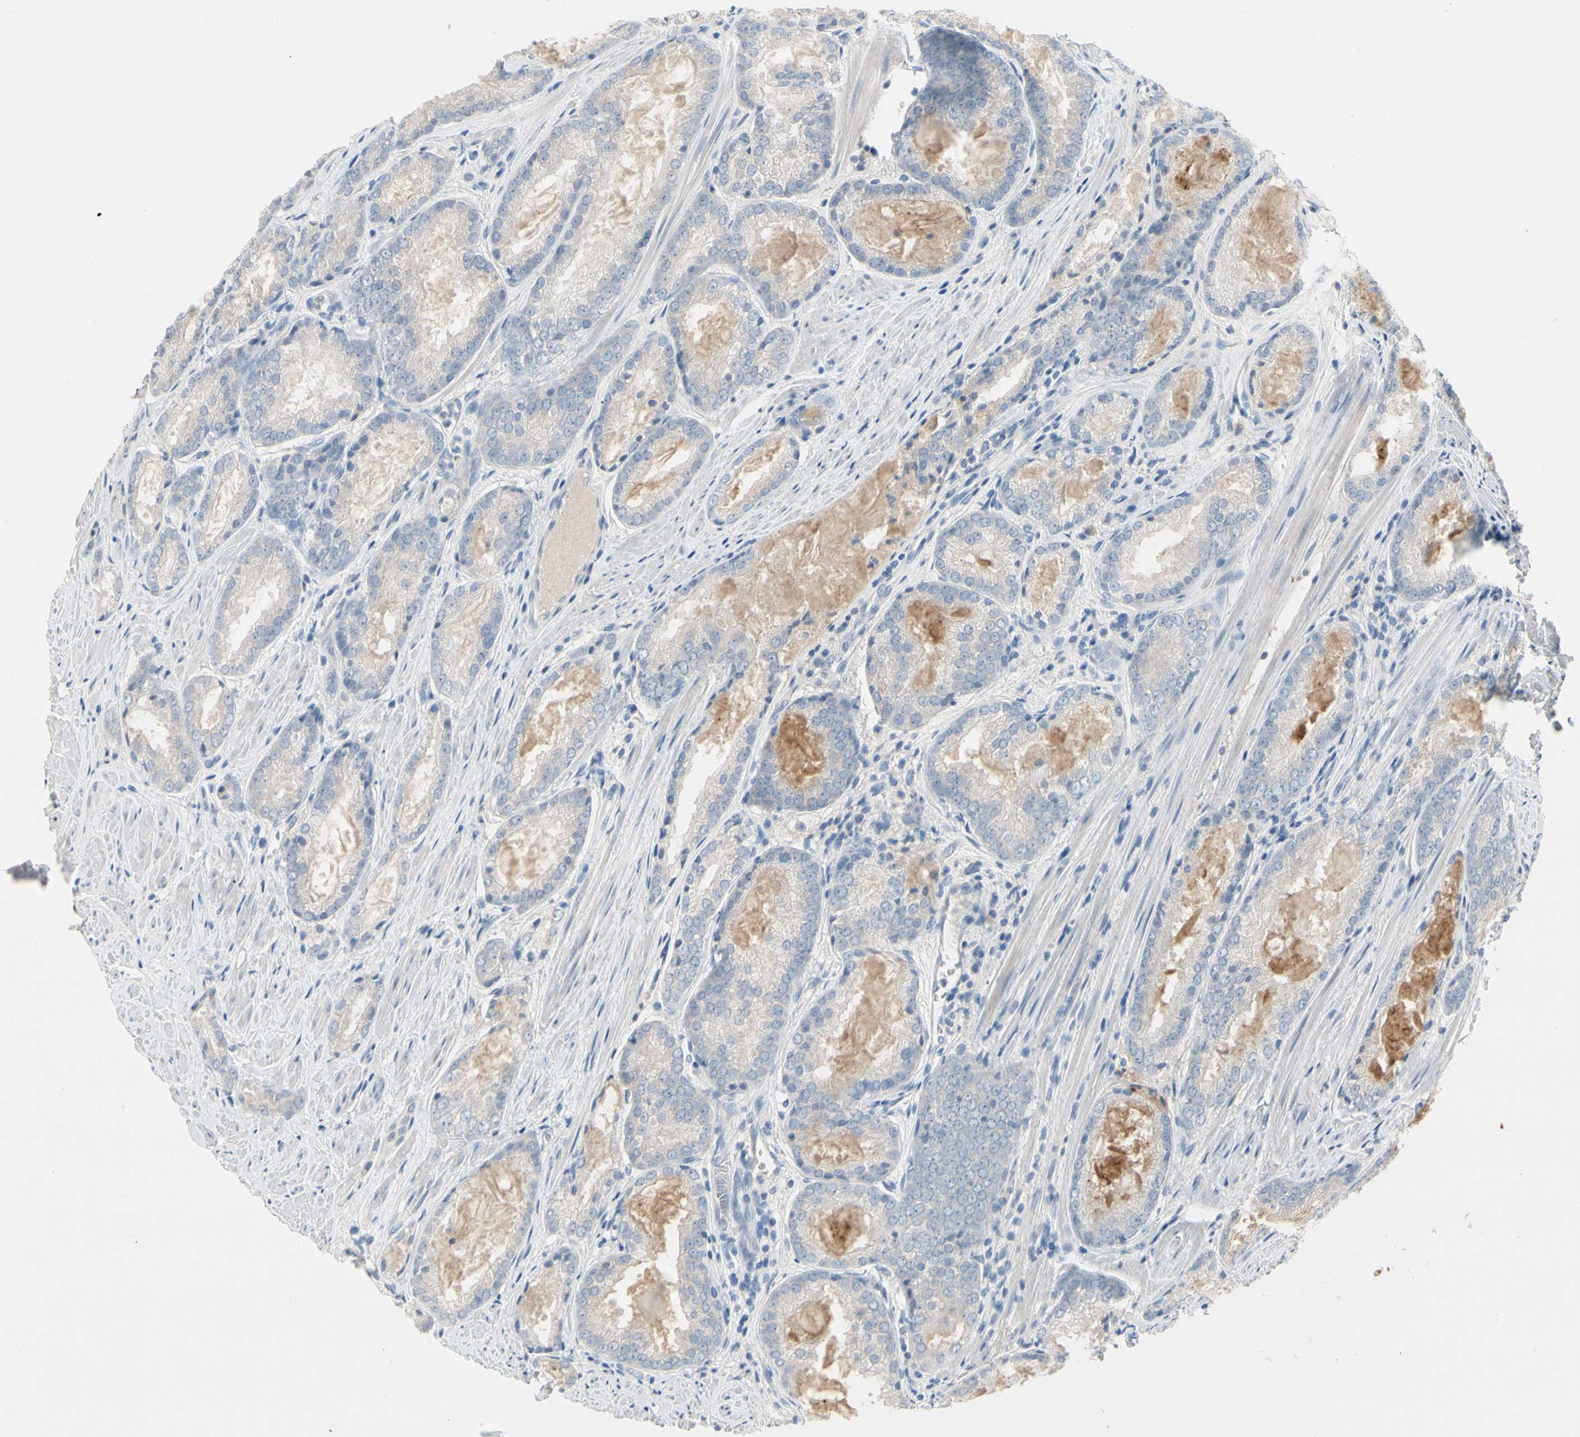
{"staining": {"intensity": "moderate", "quantity": "25%-75%", "location": "cytoplasmic/membranous"}, "tissue": "prostate cancer", "cell_type": "Tumor cells", "image_type": "cancer", "snomed": [{"axis": "morphology", "description": "Adenocarcinoma, Low grade"}, {"axis": "topography", "description": "Prostate"}], "caption": "Protein analysis of low-grade adenocarcinoma (prostate) tissue displays moderate cytoplasmic/membranous expression in about 25%-75% of tumor cells.", "gene": "MARK1", "patient": {"sex": "male", "age": 64}}